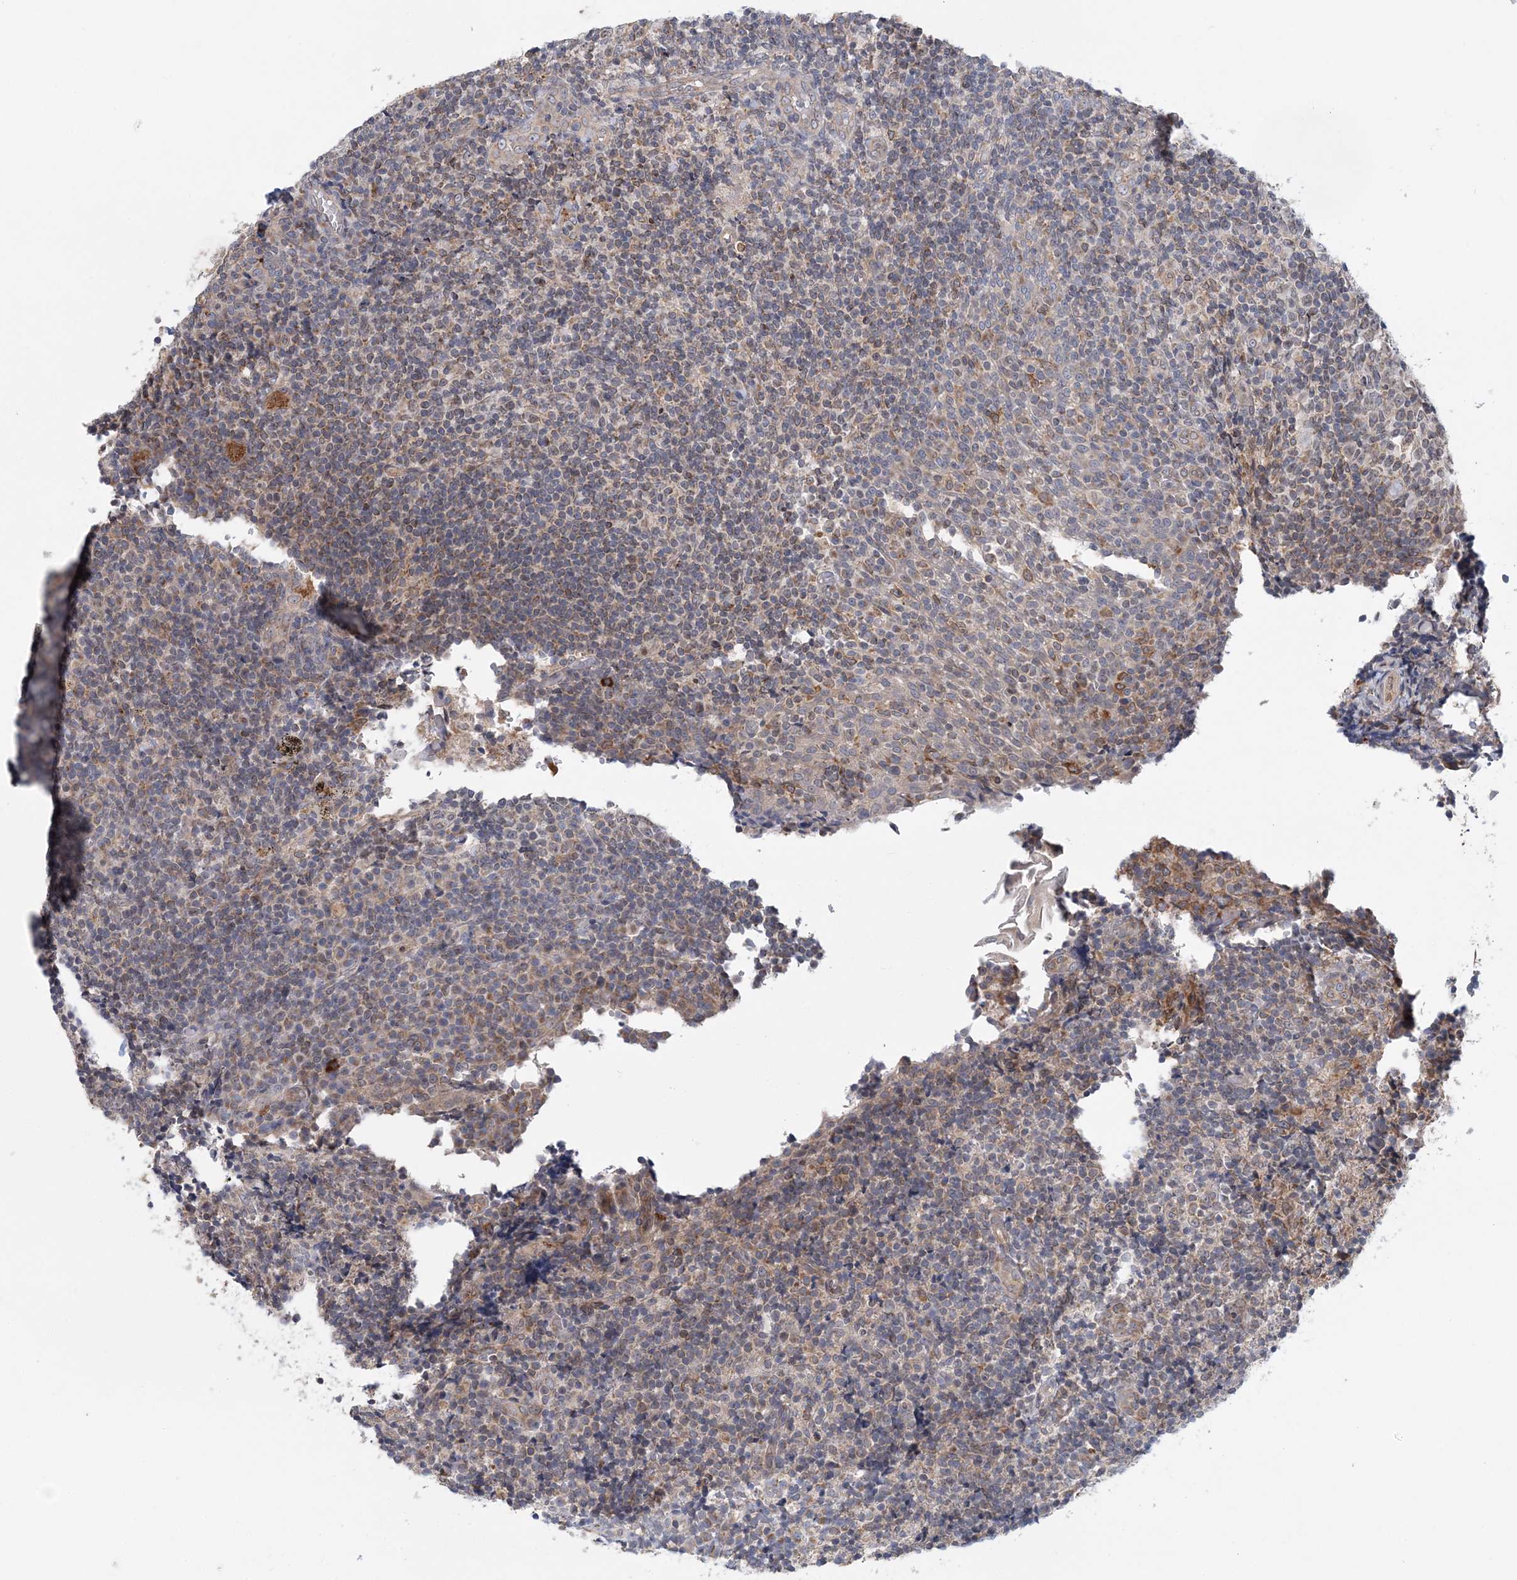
{"staining": {"intensity": "negative", "quantity": "none", "location": "none"}, "tissue": "tonsil", "cell_type": "Germinal center cells", "image_type": "normal", "snomed": [{"axis": "morphology", "description": "Normal tissue, NOS"}, {"axis": "topography", "description": "Tonsil"}], "caption": "The photomicrograph displays no staining of germinal center cells in unremarkable tonsil.", "gene": "PCYOX1L", "patient": {"sex": "female", "age": 19}}